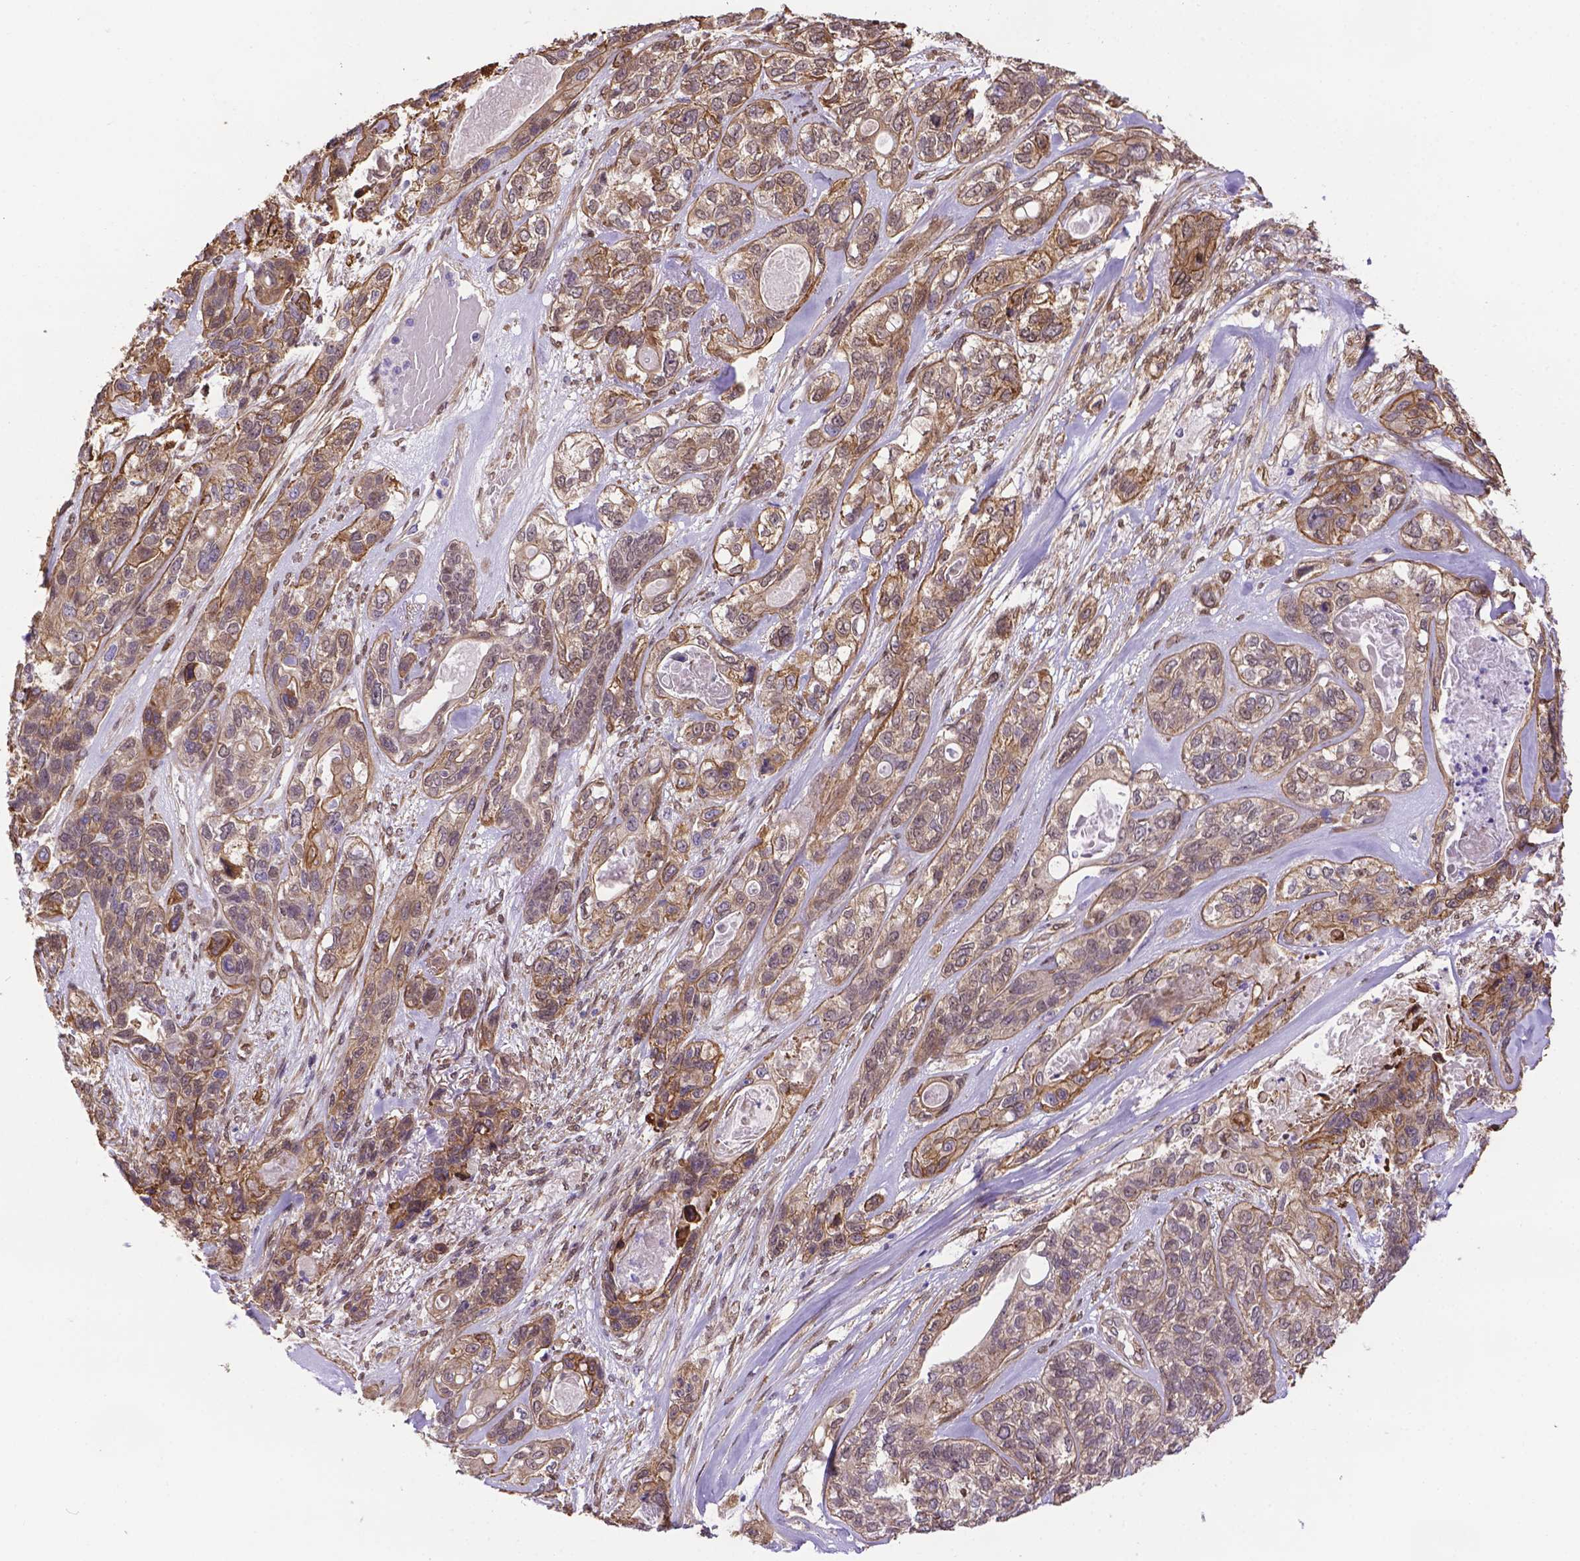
{"staining": {"intensity": "moderate", "quantity": ">75%", "location": "cytoplasmic/membranous"}, "tissue": "lung cancer", "cell_type": "Tumor cells", "image_type": "cancer", "snomed": [{"axis": "morphology", "description": "Squamous cell carcinoma, NOS"}, {"axis": "topography", "description": "Lung"}], "caption": "This is a histology image of immunohistochemistry staining of squamous cell carcinoma (lung), which shows moderate positivity in the cytoplasmic/membranous of tumor cells.", "gene": "YAP1", "patient": {"sex": "female", "age": 70}}